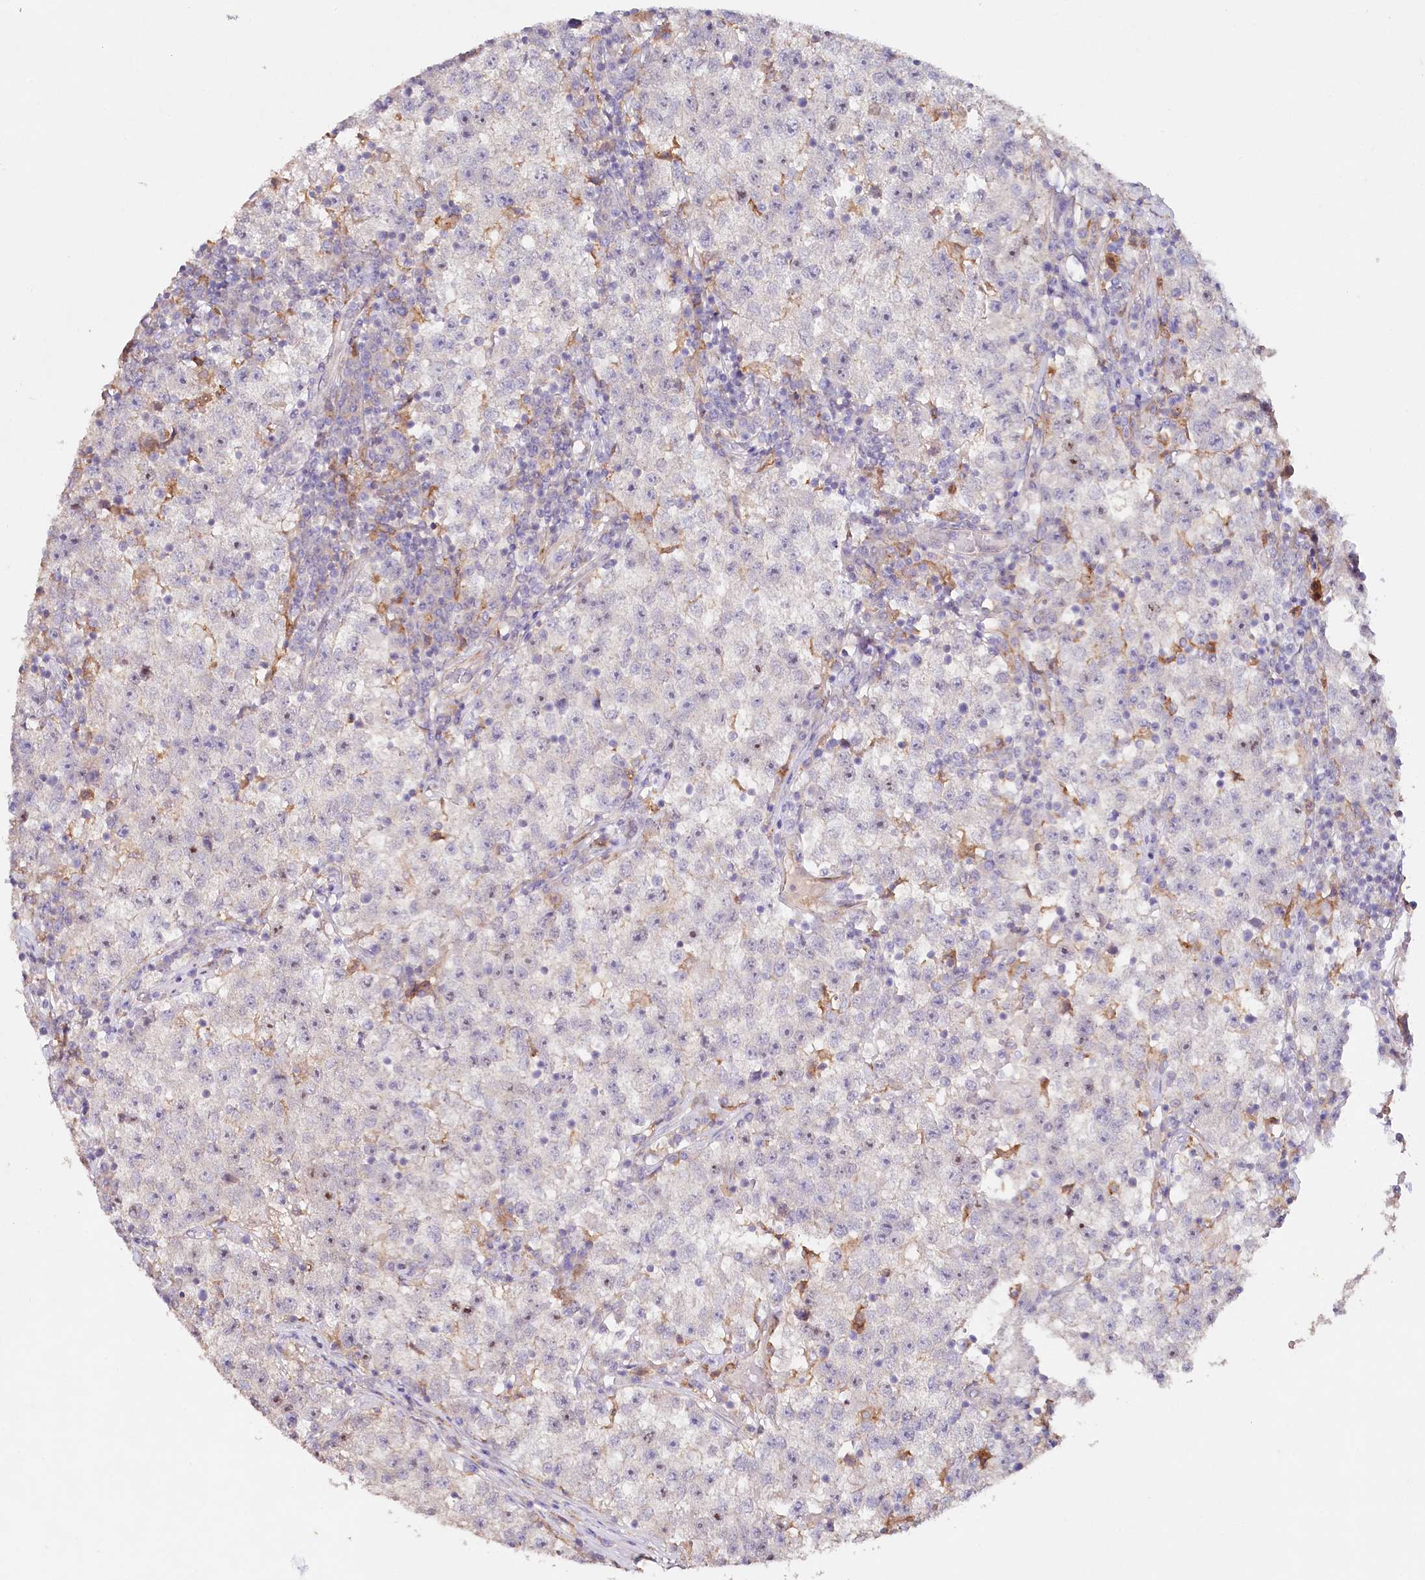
{"staining": {"intensity": "negative", "quantity": "none", "location": "none"}, "tissue": "testis cancer", "cell_type": "Tumor cells", "image_type": "cancer", "snomed": [{"axis": "morphology", "description": "Seminoma, NOS"}, {"axis": "topography", "description": "Testis"}], "caption": "Tumor cells are negative for brown protein staining in testis cancer (seminoma).", "gene": "ALDH3B1", "patient": {"sex": "male", "age": 22}}